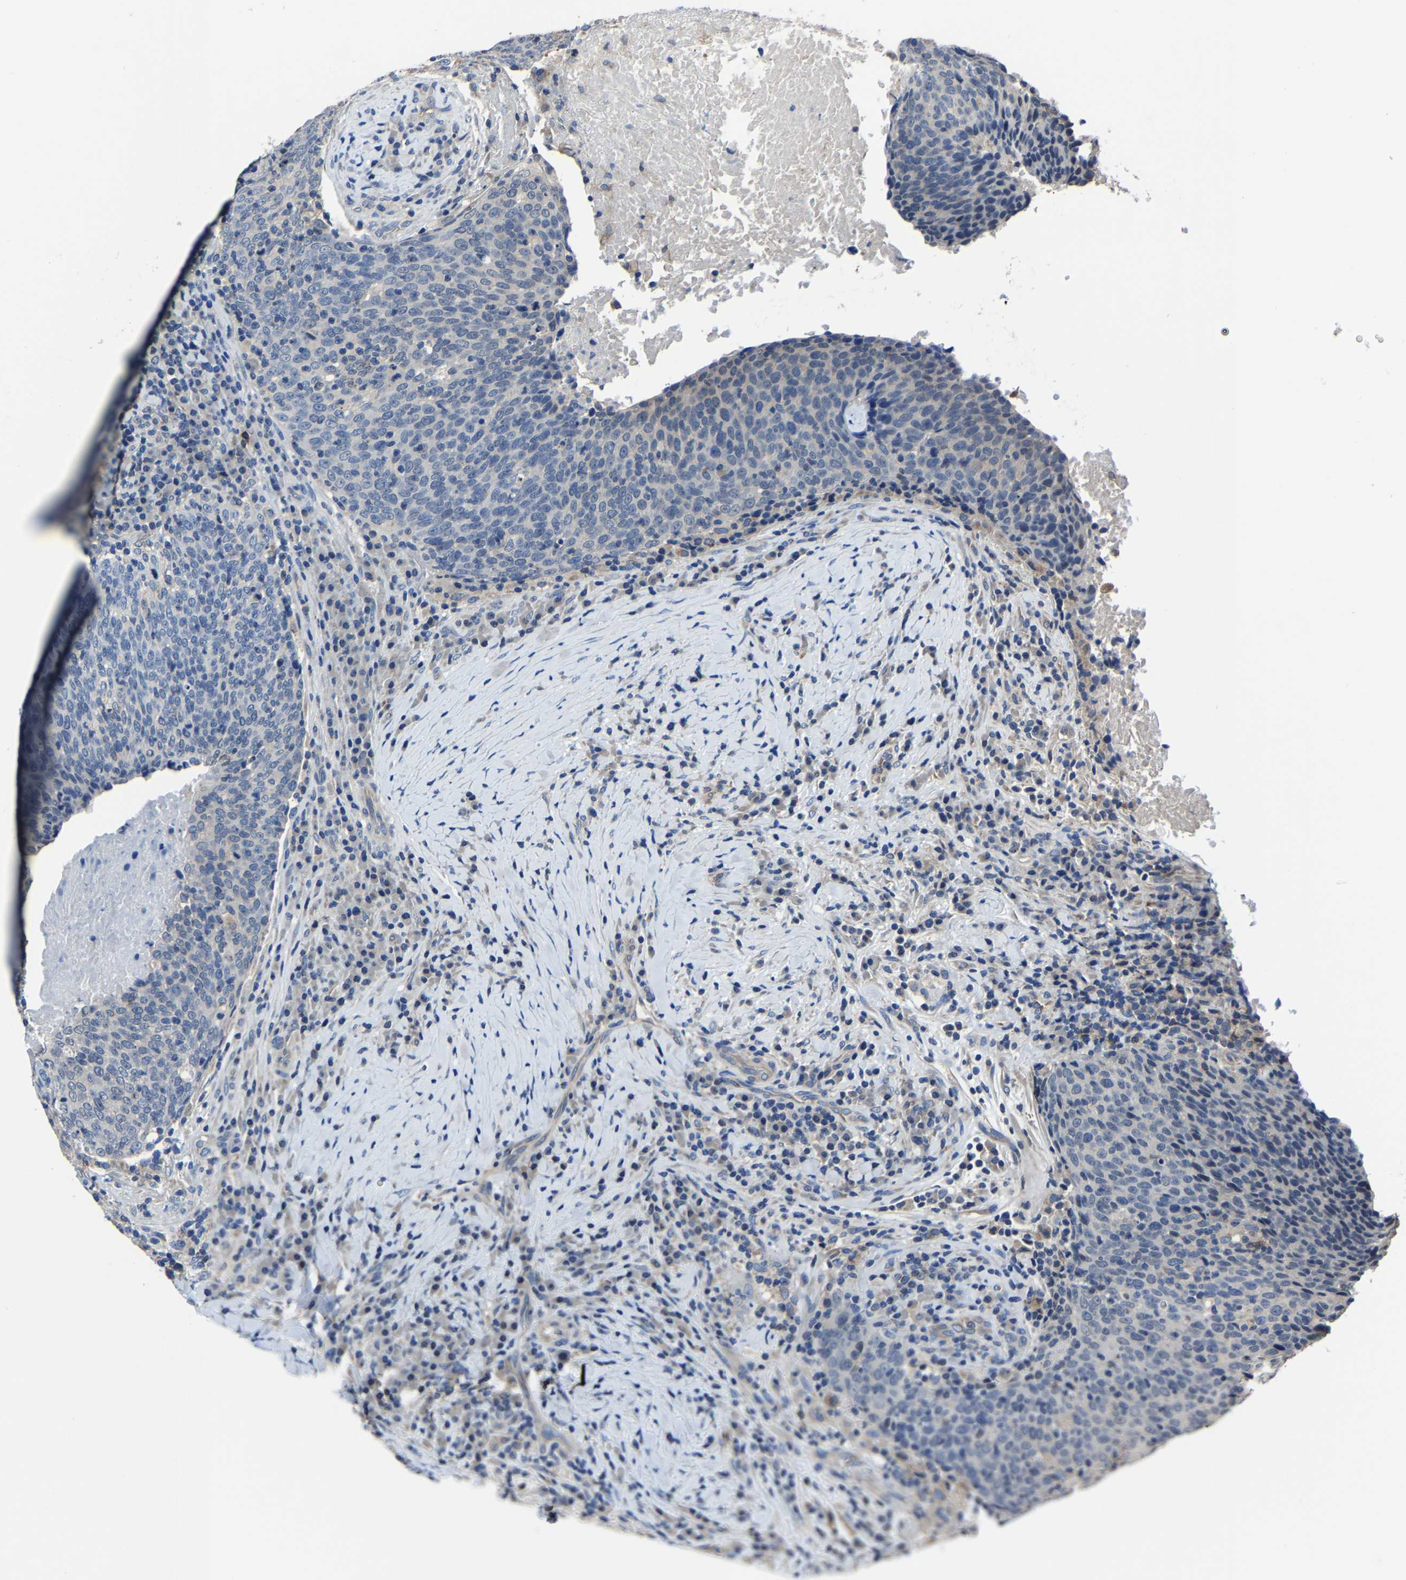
{"staining": {"intensity": "negative", "quantity": "none", "location": "none"}, "tissue": "head and neck cancer", "cell_type": "Tumor cells", "image_type": "cancer", "snomed": [{"axis": "morphology", "description": "Squamous cell carcinoma, NOS"}, {"axis": "morphology", "description": "Squamous cell carcinoma, metastatic, NOS"}, {"axis": "topography", "description": "Lymph node"}, {"axis": "topography", "description": "Head-Neck"}], "caption": "Head and neck cancer (squamous cell carcinoma) was stained to show a protein in brown. There is no significant positivity in tumor cells.", "gene": "STRBP", "patient": {"sex": "male", "age": 62}}